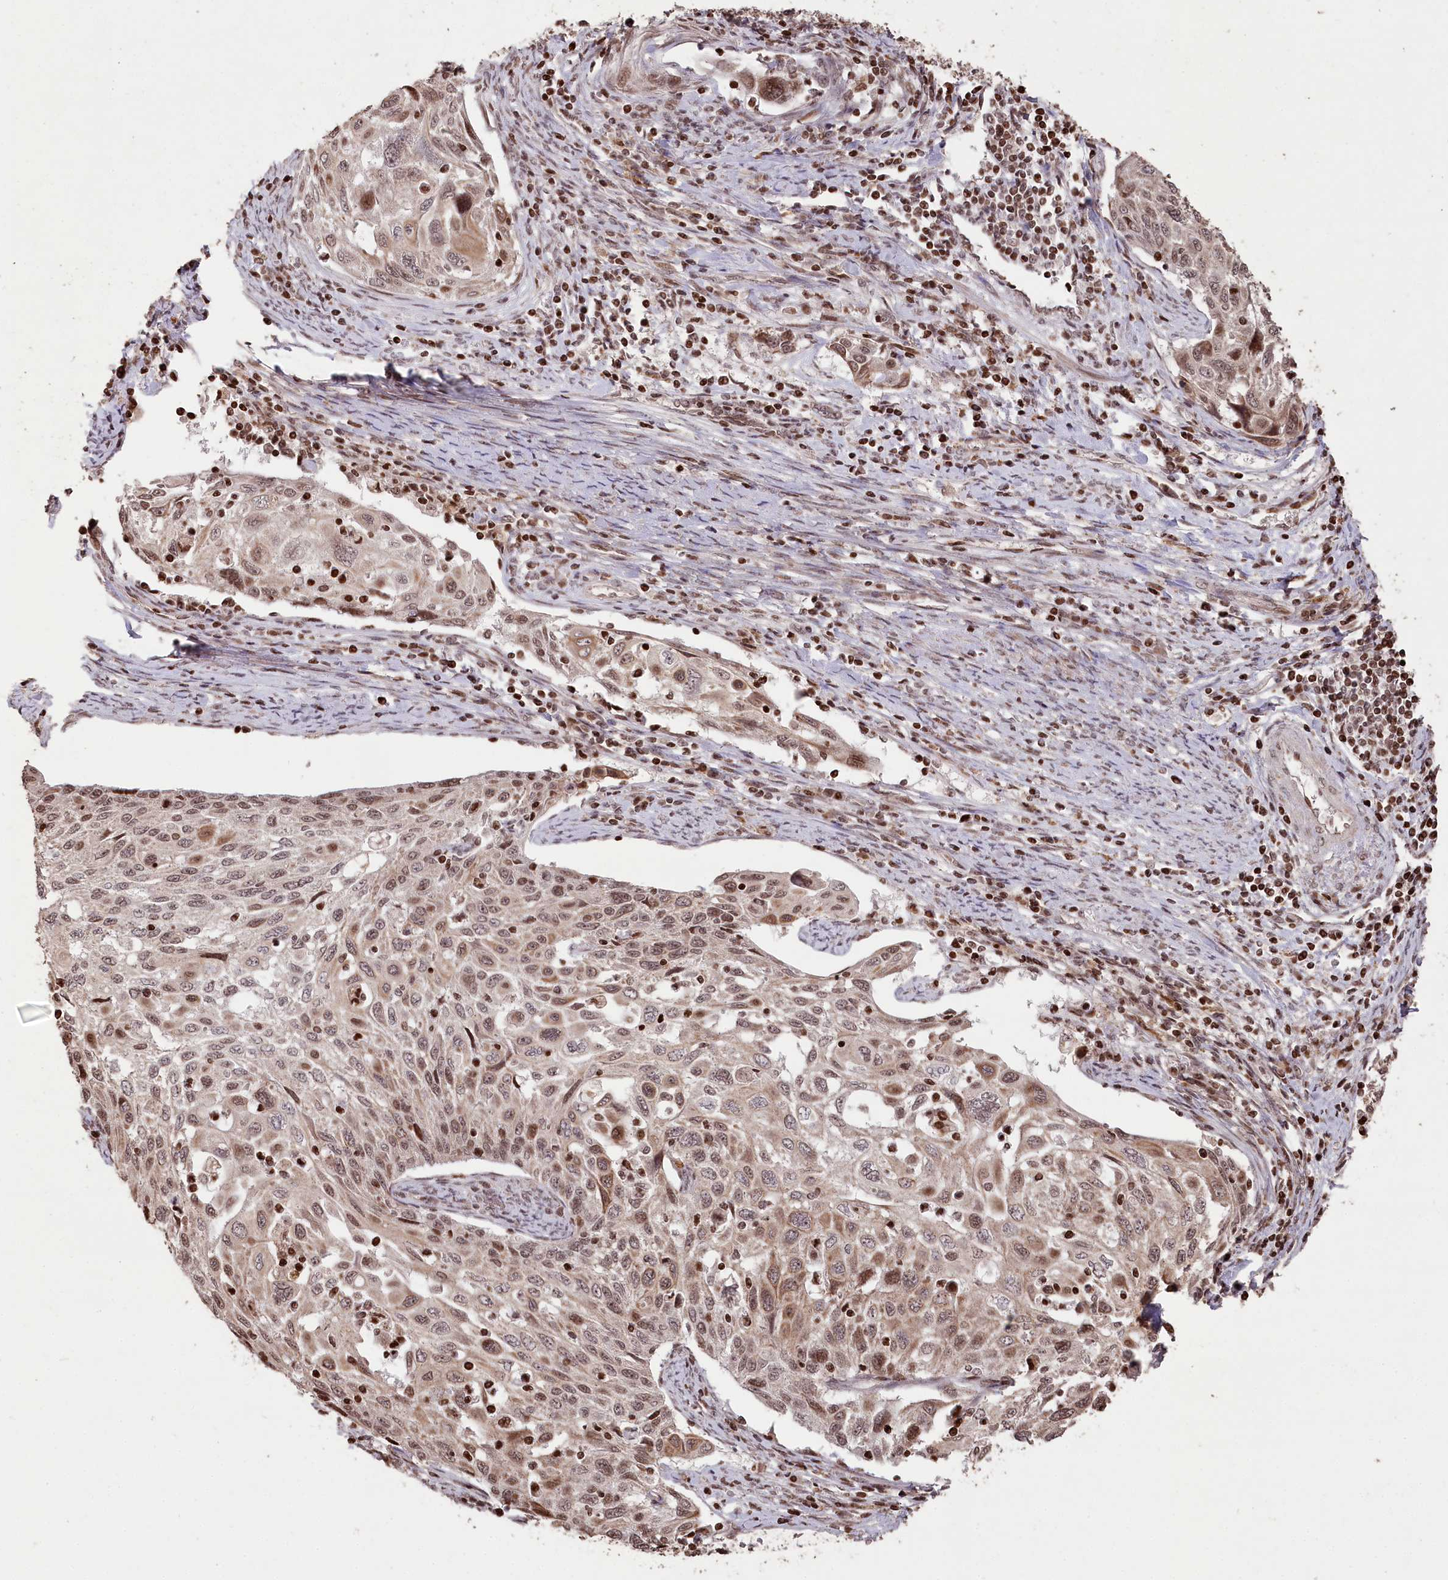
{"staining": {"intensity": "moderate", "quantity": ">75%", "location": "nuclear"}, "tissue": "cervical cancer", "cell_type": "Tumor cells", "image_type": "cancer", "snomed": [{"axis": "morphology", "description": "Squamous cell carcinoma, NOS"}, {"axis": "topography", "description": "Cervix"}], "caption": "DAB immunohistochemical staining of cervical cancer (squamous cell carcinoma) demonstrates moderate nuclear protein positivity in approximately >75% of tumor cells. Ihc stains the protein of interest in brown and the nuclei are stained blue.", "gene": "CCSER2", "patient": {"sex": "female", "age": 70}}